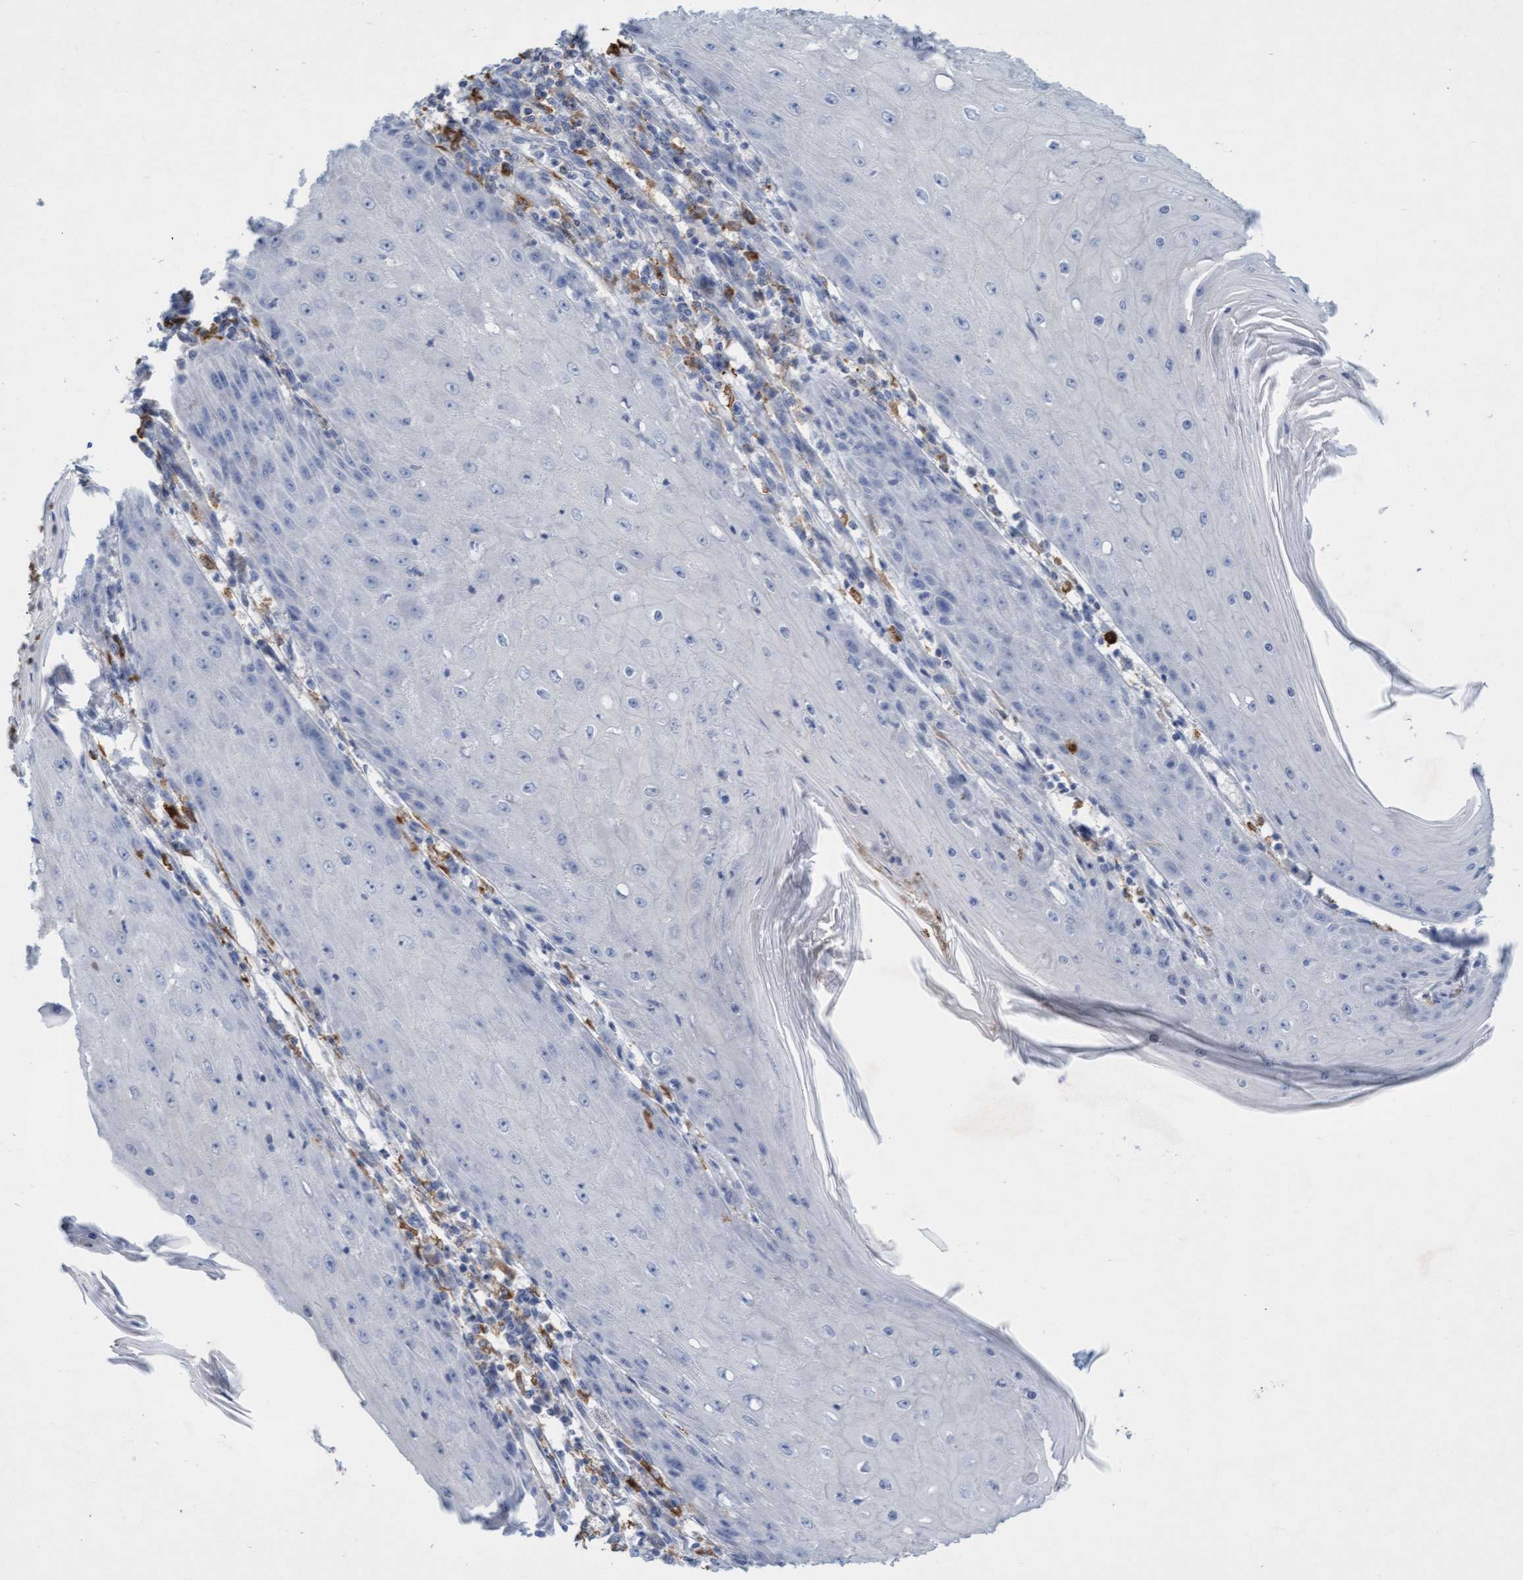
{"staining": {"intensity": "negative", "quantity": "none", "location": "none"}, "tissue": "skin cancer", "cell_type": "Tumor cells", "image_type": "cancer", "snomed": [{"axis": "morphology", "description": "Squamous cell carcinoma, NOS"}, {"axis": "topography", "description": "Skin"}], "caption": "Tumor cells show no significant expression in skin squamous cell carcinoma.", "gene": "SIGIRR", "patient": {"sex": "female", "age": 73}}